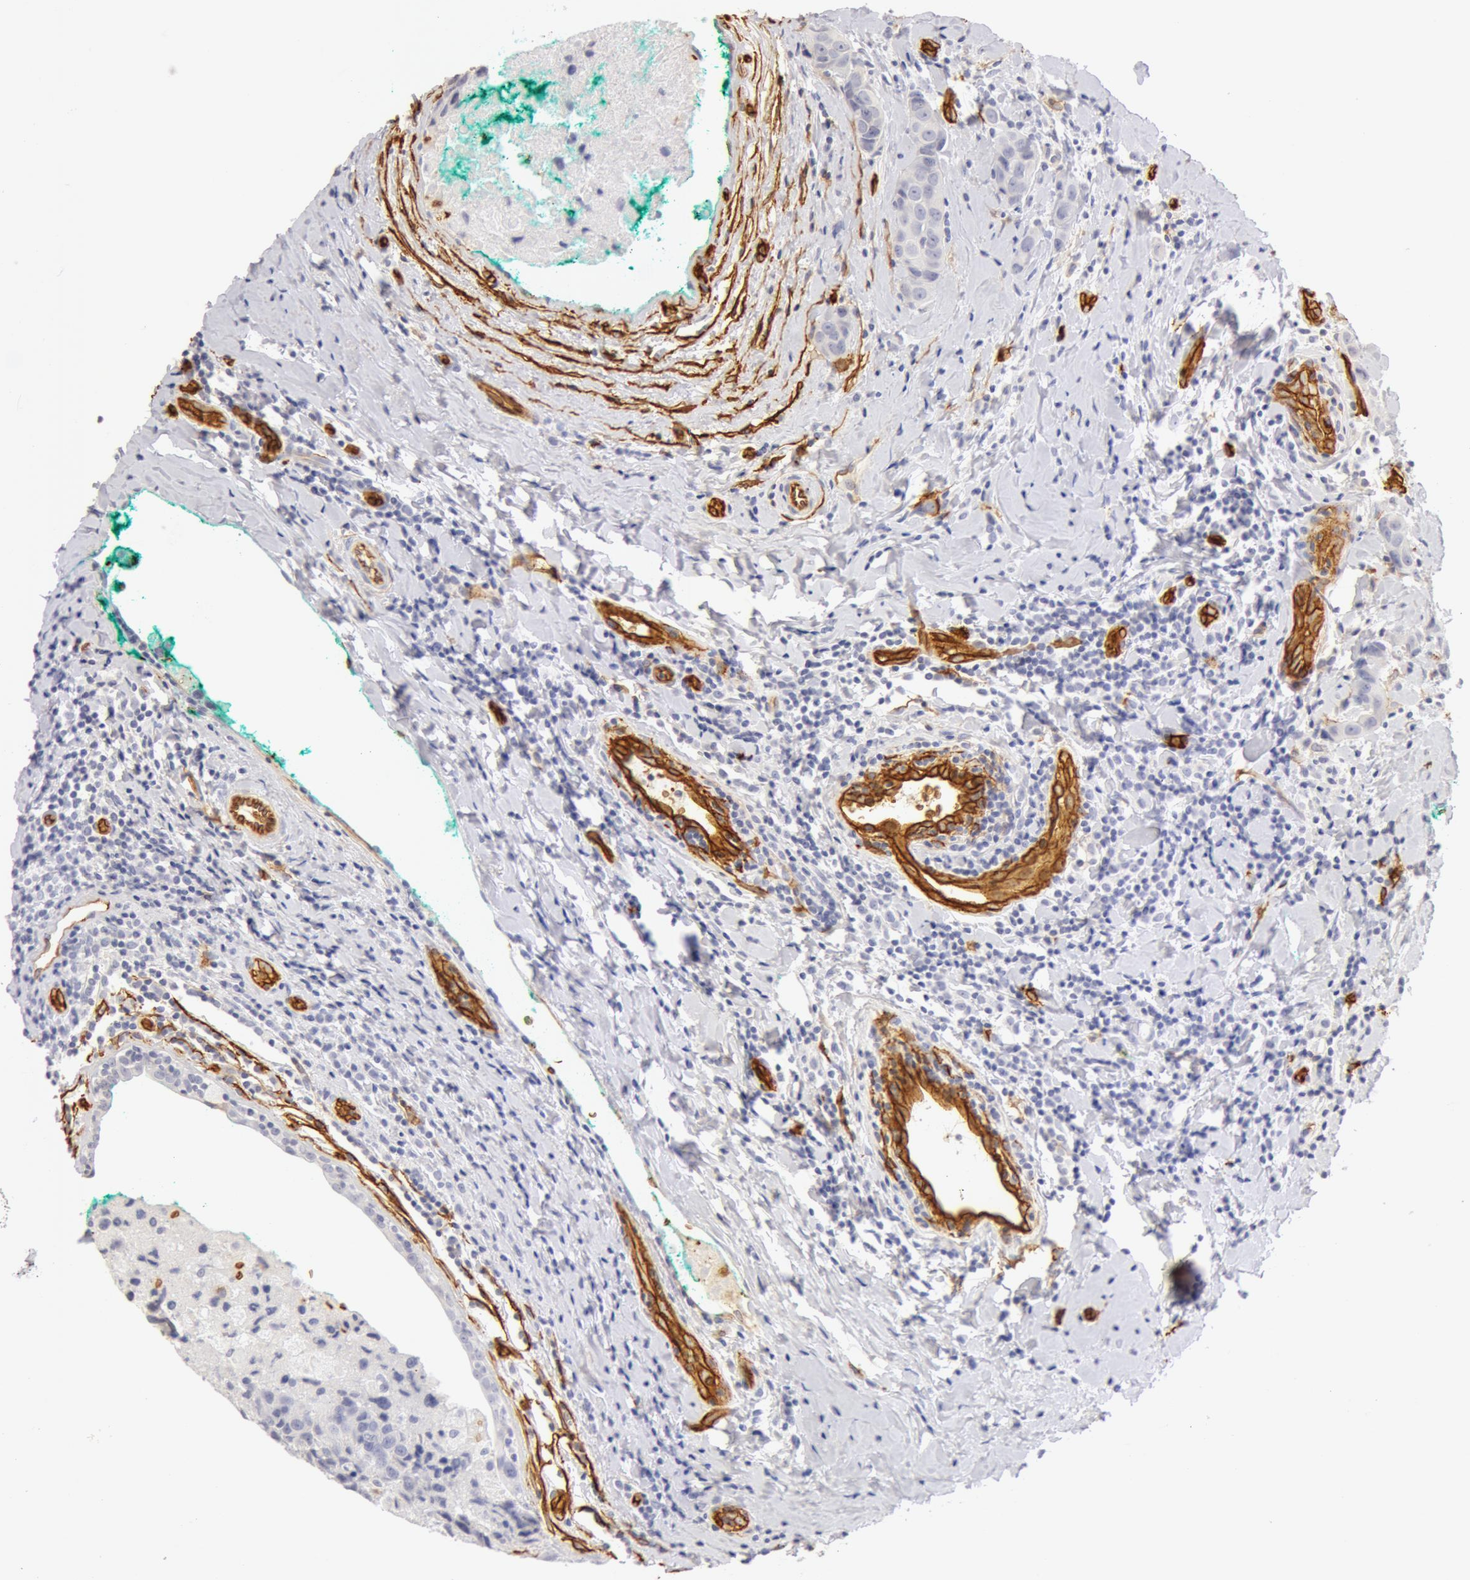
{"staining": {"intensity": "negative", "quantity": "none", "location": "none"}, "tissue": "breast cancer", "cell_type": "Tumor cells", "image_type": "cancer", "snomed": [{"axis": "morphology", "description": "Duct carcinoma"}, {"axis": "topography", "description": "Breast"}], "caption": "An image of human breast cancer is negative for staining in tumor cells.", "gene": "AQP1", "patient": {"sex": "female", "age": 24}}